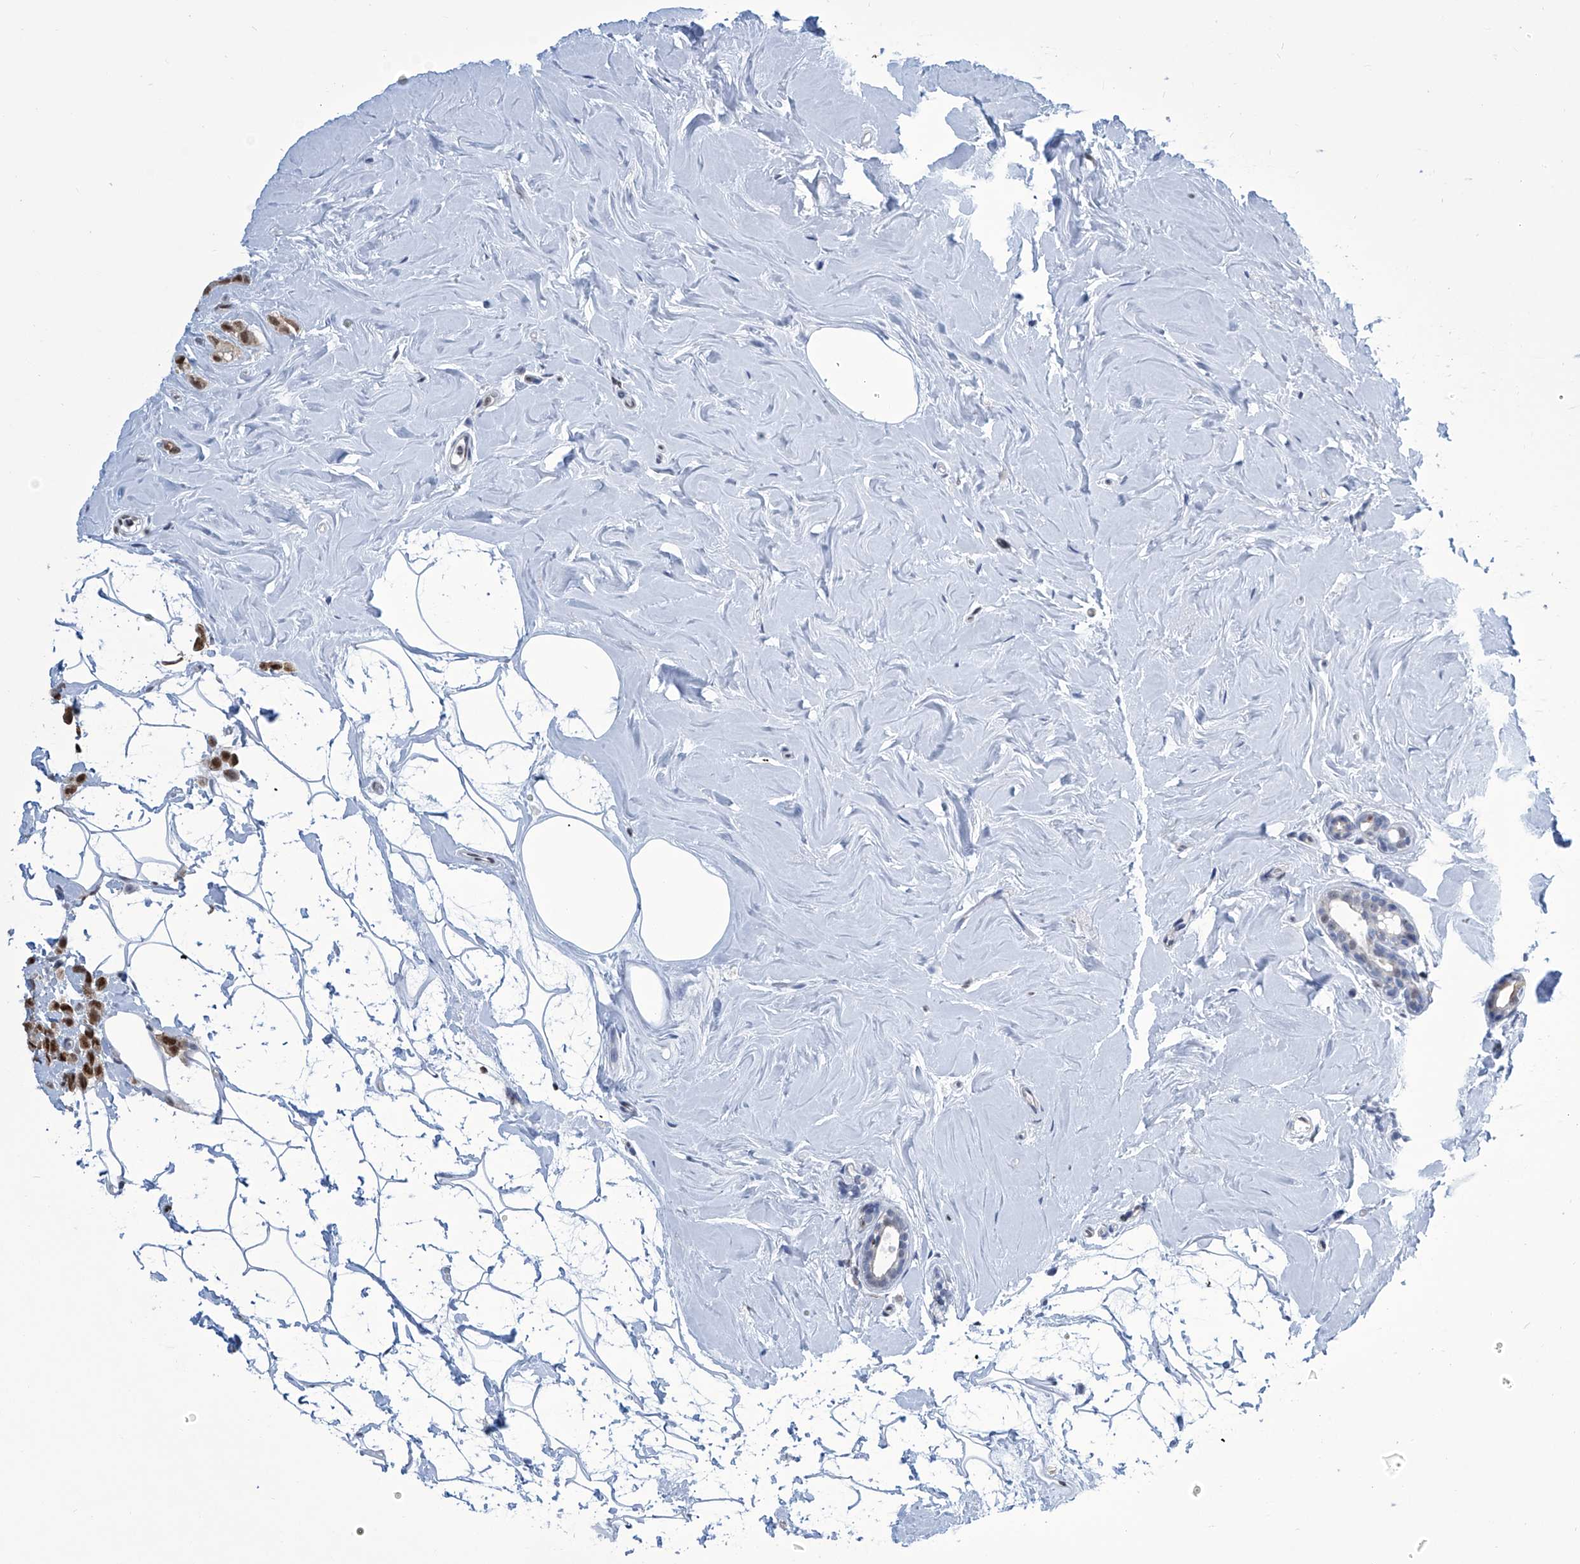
{"staining": {"intensity": "strong", "quantity": ">75%", "location": "nuclear"}, "tissue": "breast cancer", "cell_type": "Tumor cells", "image_type": "cancer", "snomed": [{"axis": "morphology", "description": "Lobular carcinoma"}, {"axis": "topography", "description": "Breast"}], "caption": "Protein expression analysis of lobular carcinoma (breast) reveals strong nuclear staining in approximately >75% of tumor cells.", "gene": "SREBF2", "patient": {"sex": "female", "age": 47}}